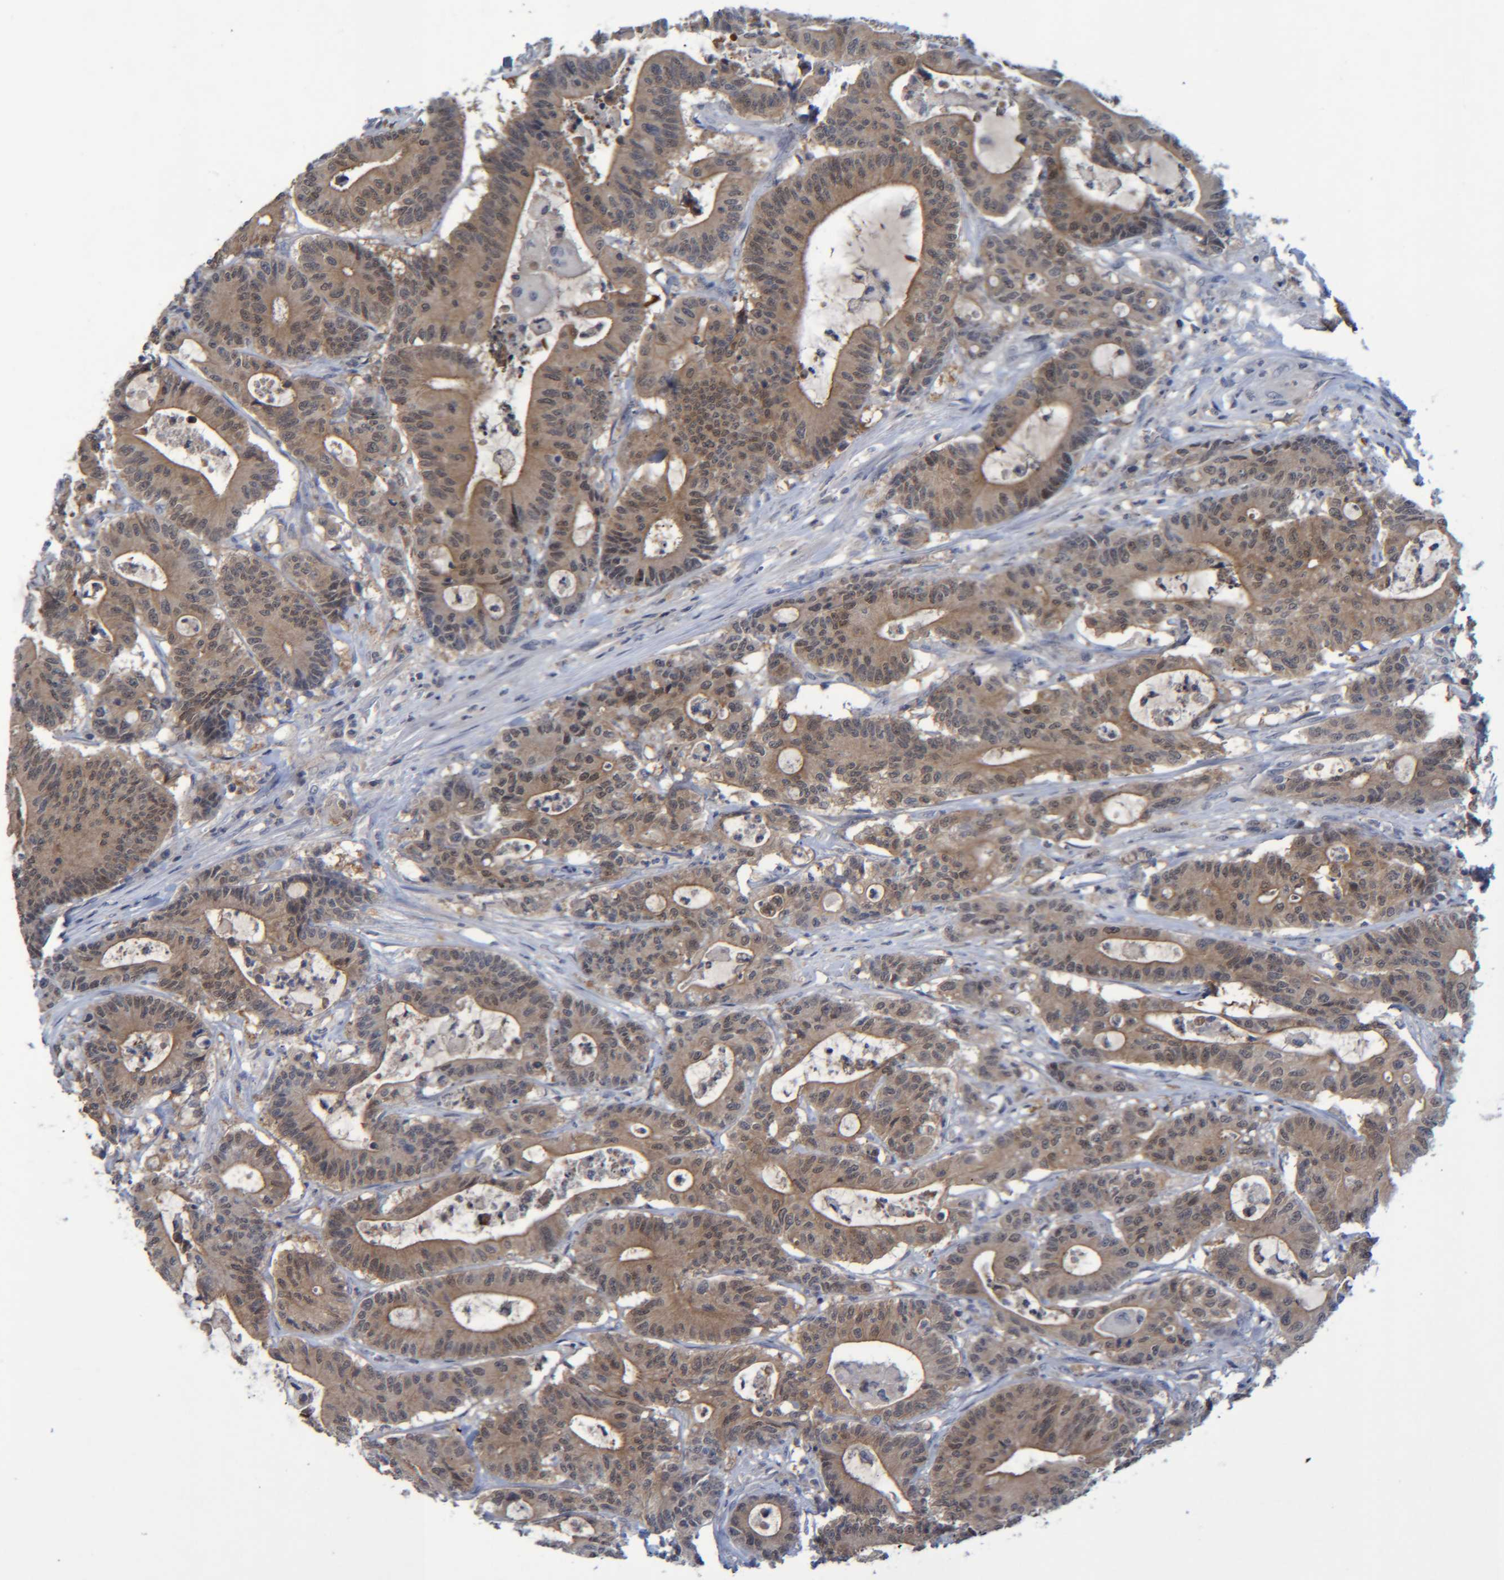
{"staining": {"intensity": "moderate", "quantity": ">75%", "location": "cytoplasmic/membranous"}, "tissue": "colorectal cancer", "cell_type": "Tumor cells", "image_type": "cancer", "snomed": [{"axis": "morphology", "description": "Adenocarcinoma, NOS"}, {"axis": "topography", "description": "Colon"}], "caption": "Immunohistochemical staining of human colorectal adenocarcinoma reveals moderate cytoplasmic/membranous protein staining in approximately >75% of tumor cells.", "gene": "PCYT2", "patient": {"sex": "female", "age": 84}}